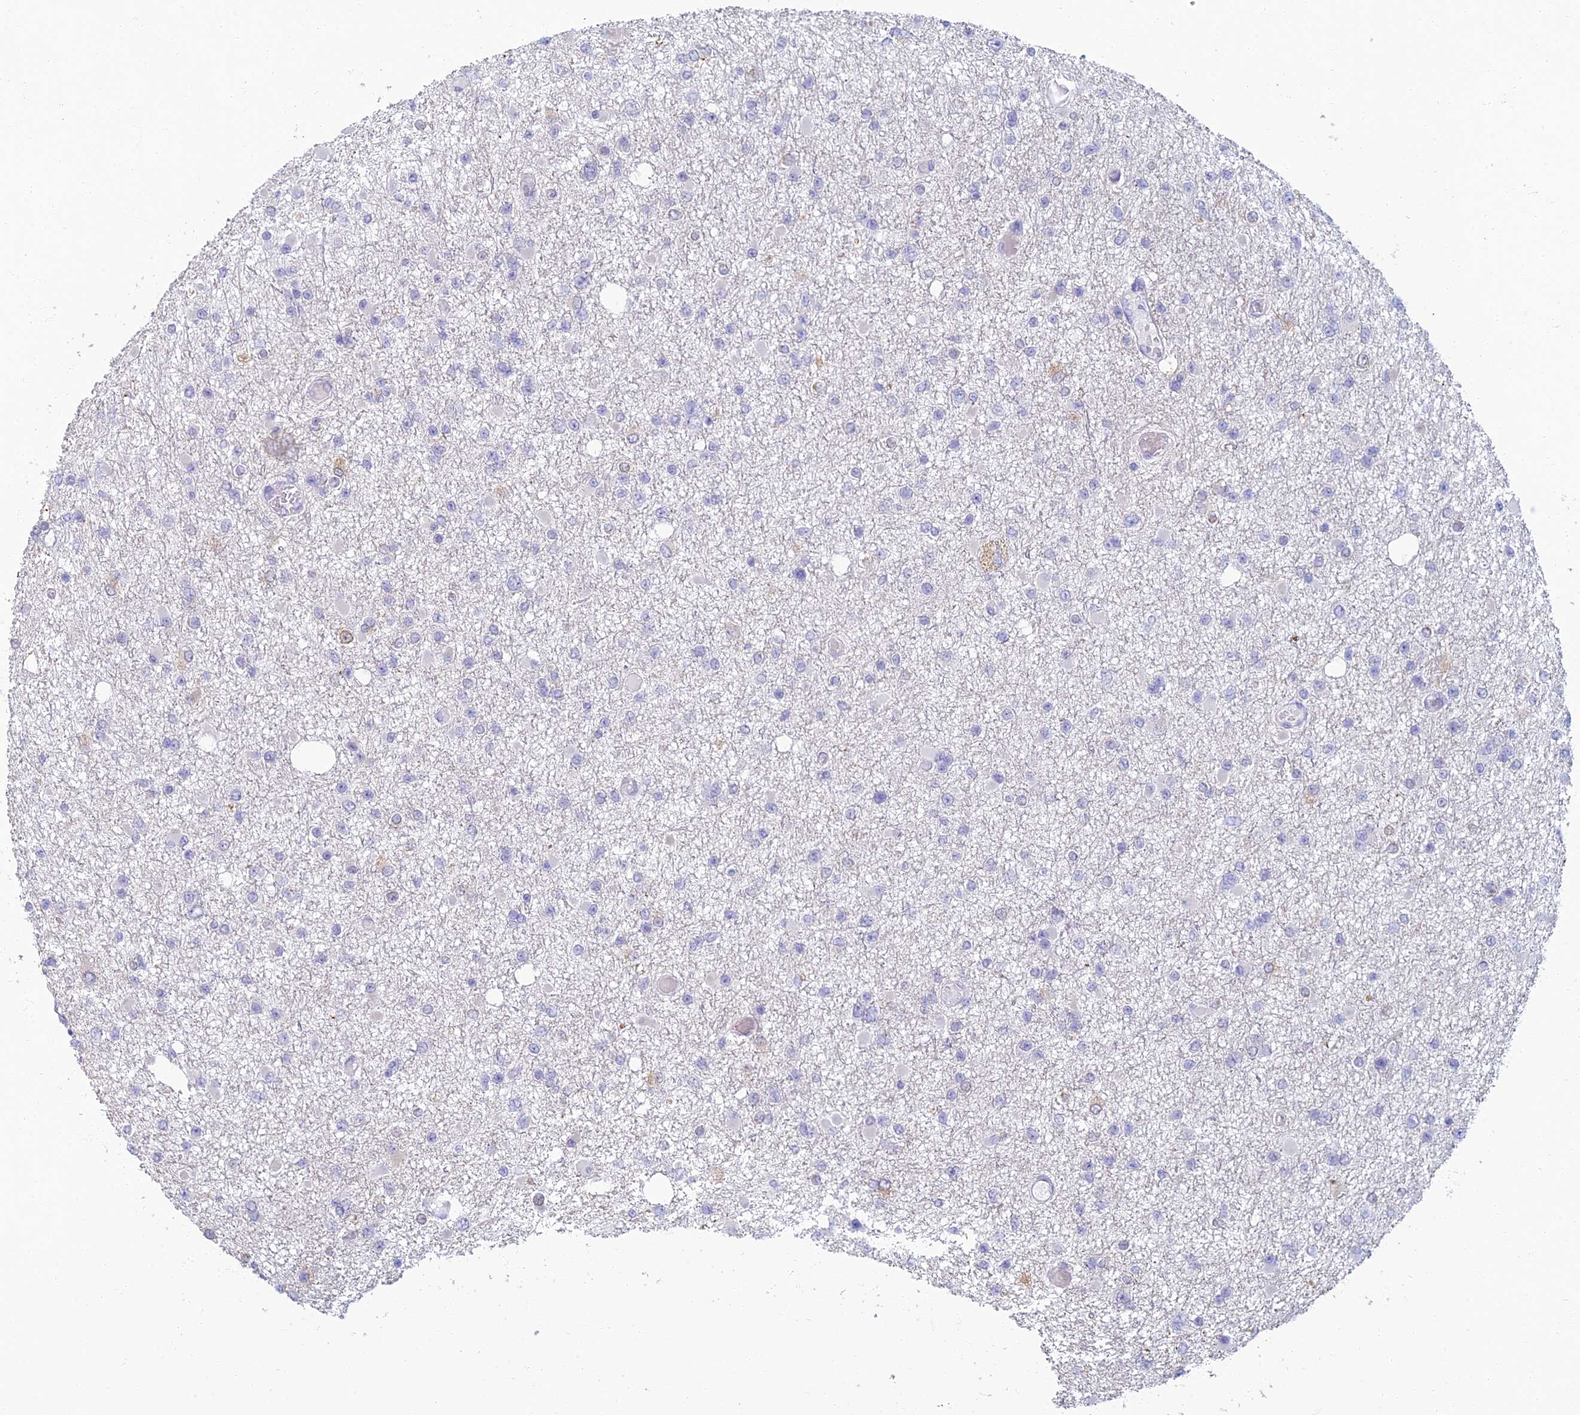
{"staining": {"intensity": "negative", "quantity": "none", "location": "none"}, "tissue": "glioma", "cell_type": "Tumor cells", "image_type": "cancer", "snomed": [{"axis": "morphology", "description": "Glioma, malignant, Low grade"}, {"axis": "topography", "description": "Brain"}], "caption": "The IHC photomicrograph has no significant expression in tumor cells of glioma tissue.", "gene": "NEURL1", "patient": {"sex": "female", "age": 22}}